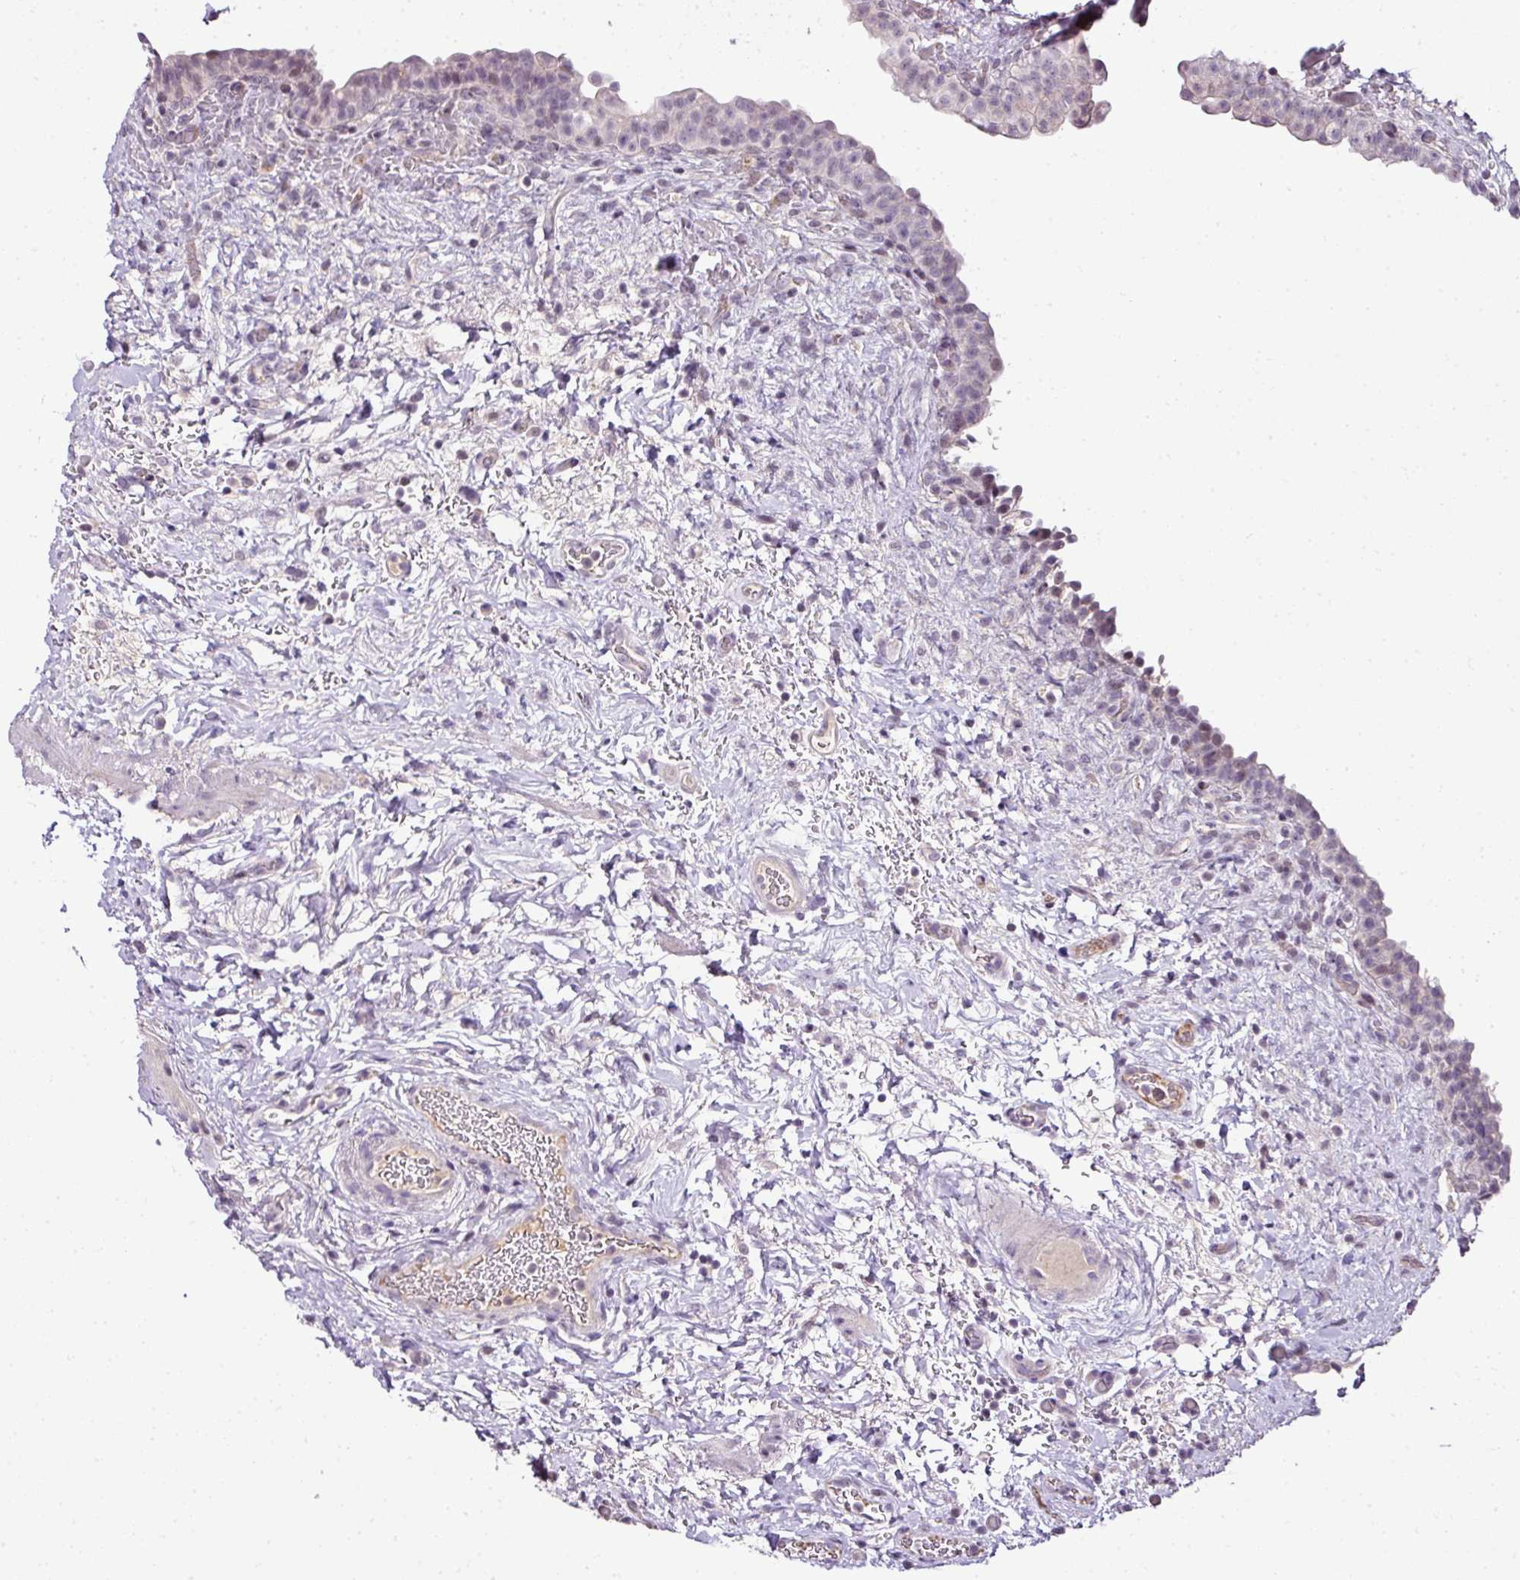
{"staining": {"intensity": "weak", "quantity": "<25%", "location": "nuclear"}, "tissue": "urinary bladder", "cell_type": "Urothelial cells", "image_type": "normal", "snomed": [{"axis": "morphology", "description": "Normal tissue, NOS"}, {"axis": "topography", "description": "Urinary bladder"}], "caption": "Urothelial cells are negative for protein expression in normal human urinary bladder. (Stains: DAB immunohistochemistry (IHC) with hematoxylin counter stain, Microscopy: brightfield microscopy at high magnification).", "gene": "TEX30", "patient": {"sex": "male", "age": 69}}